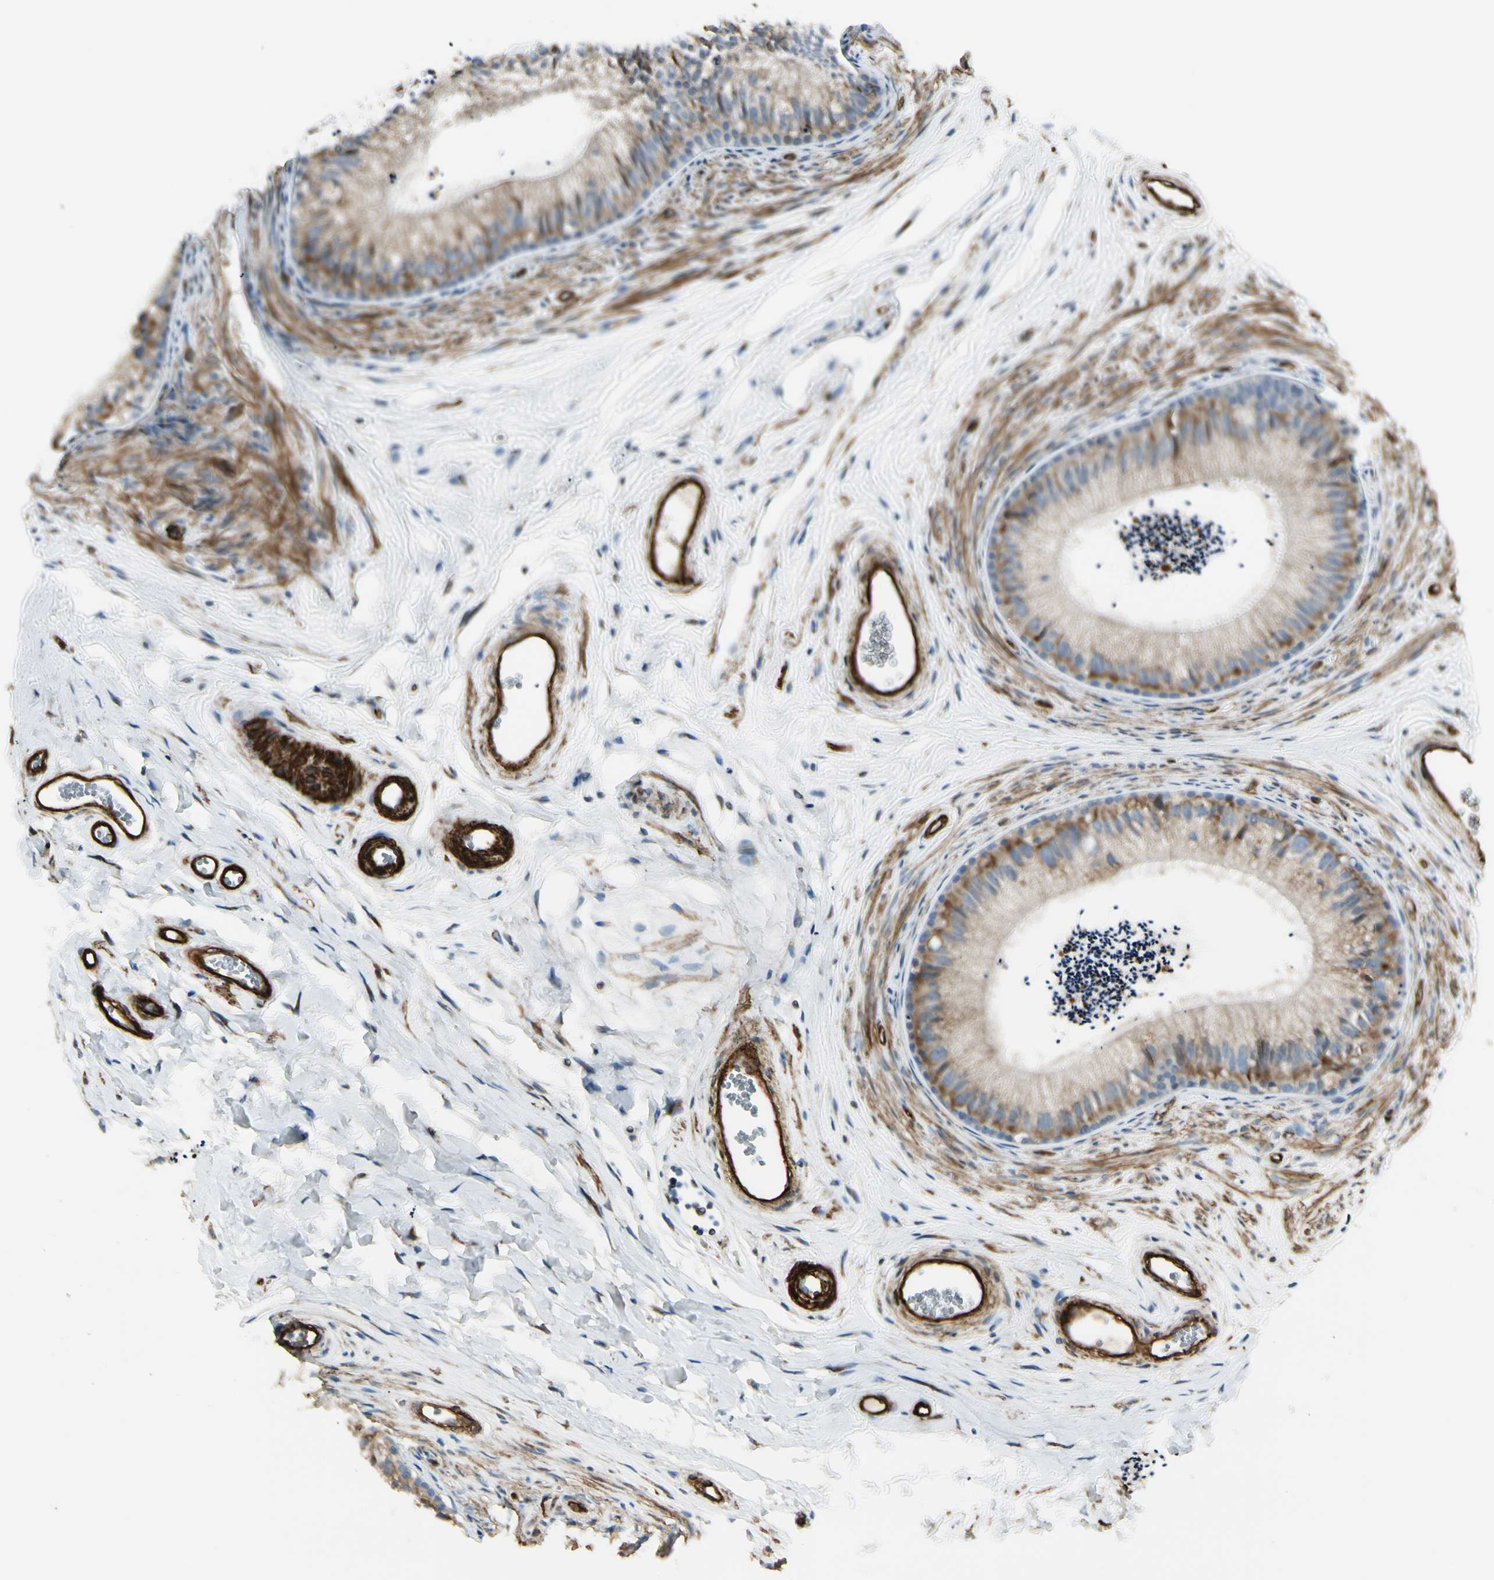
{"staining": {"intensity": "moderate", "quantity": "25%-75%", "location": "cytoplasmic/membranous"}, "tissue": "epididymis", "cell_type": "Glandular cells", "image_type": "normal", "snomed": [{"axis": "morphology", "description": "Normal tissue, NOS"}, {"axis": "topography", "description": "Epididymis"}], "caption": "Immunohistochemical staining of normal human epididymis demonstrates 25%-75% levels of moderate cytoplasmic/membranous protein expression in approximately 25%-75% of glandular cells.", "gene": "MCAM", "patient": {"sex": "male", "age": 56}}